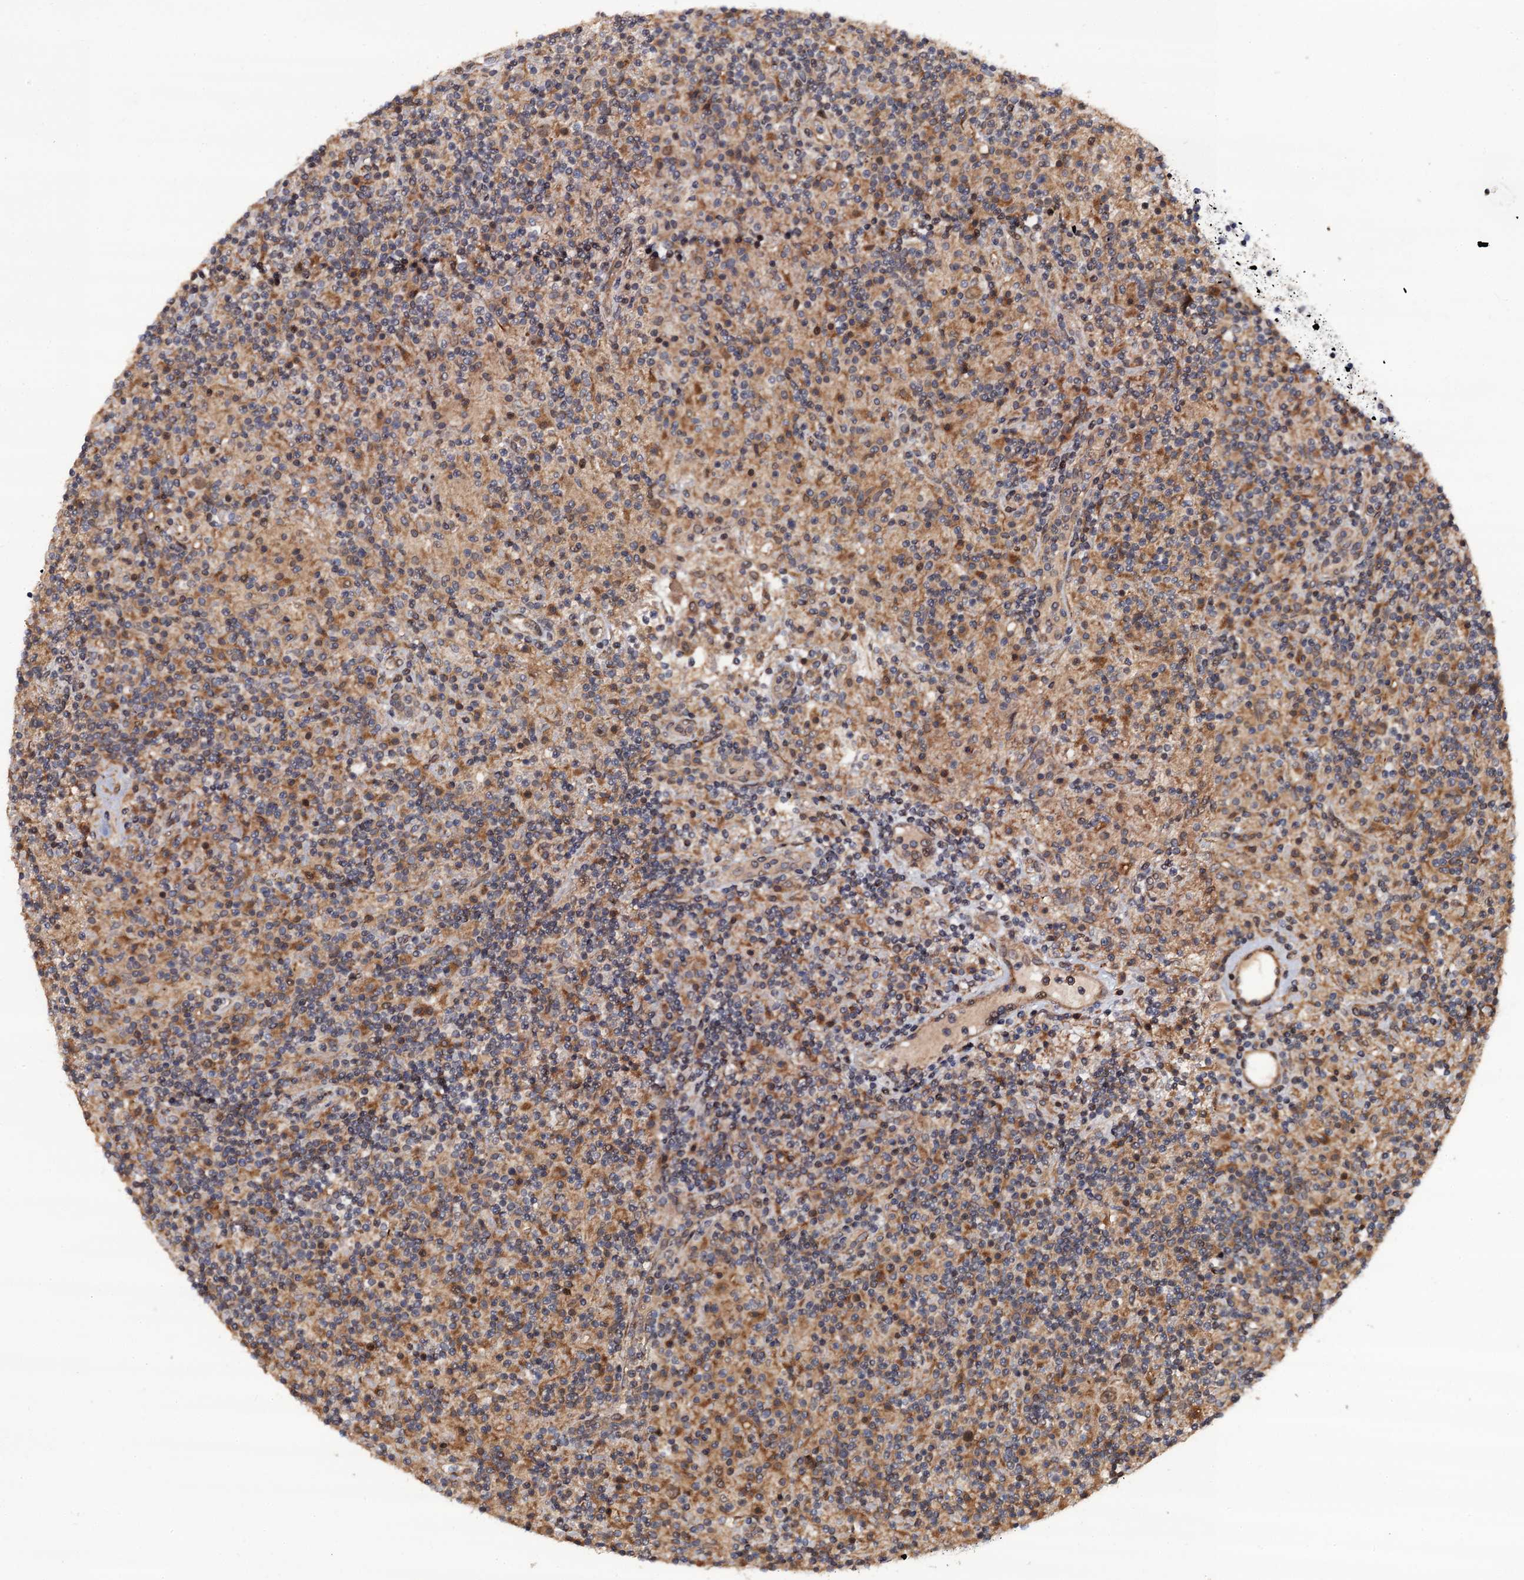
{"staining": {"intensity": "weak", "quantity": ">75%", "location": "cytoplasmic/membranous,nuclear"}, "tissue": "lymphoma", "cell_type": "Tumor cells", "image_type": "cancer", "snomed": [{"axis": "morphology", "description": "Hodgkin's disease, NOS"}, {"axis": "topography", "description": "Lymph node"}], "caption": "A micrograph of human lymphoma stained for a protein demonstrates weak cytoplasmic/membranous and nuclear brown staining in tumor cells. Nuclei are stained in blue.", "gene": "FSIP1", "patient": {"sex": "male", "age": 70}}